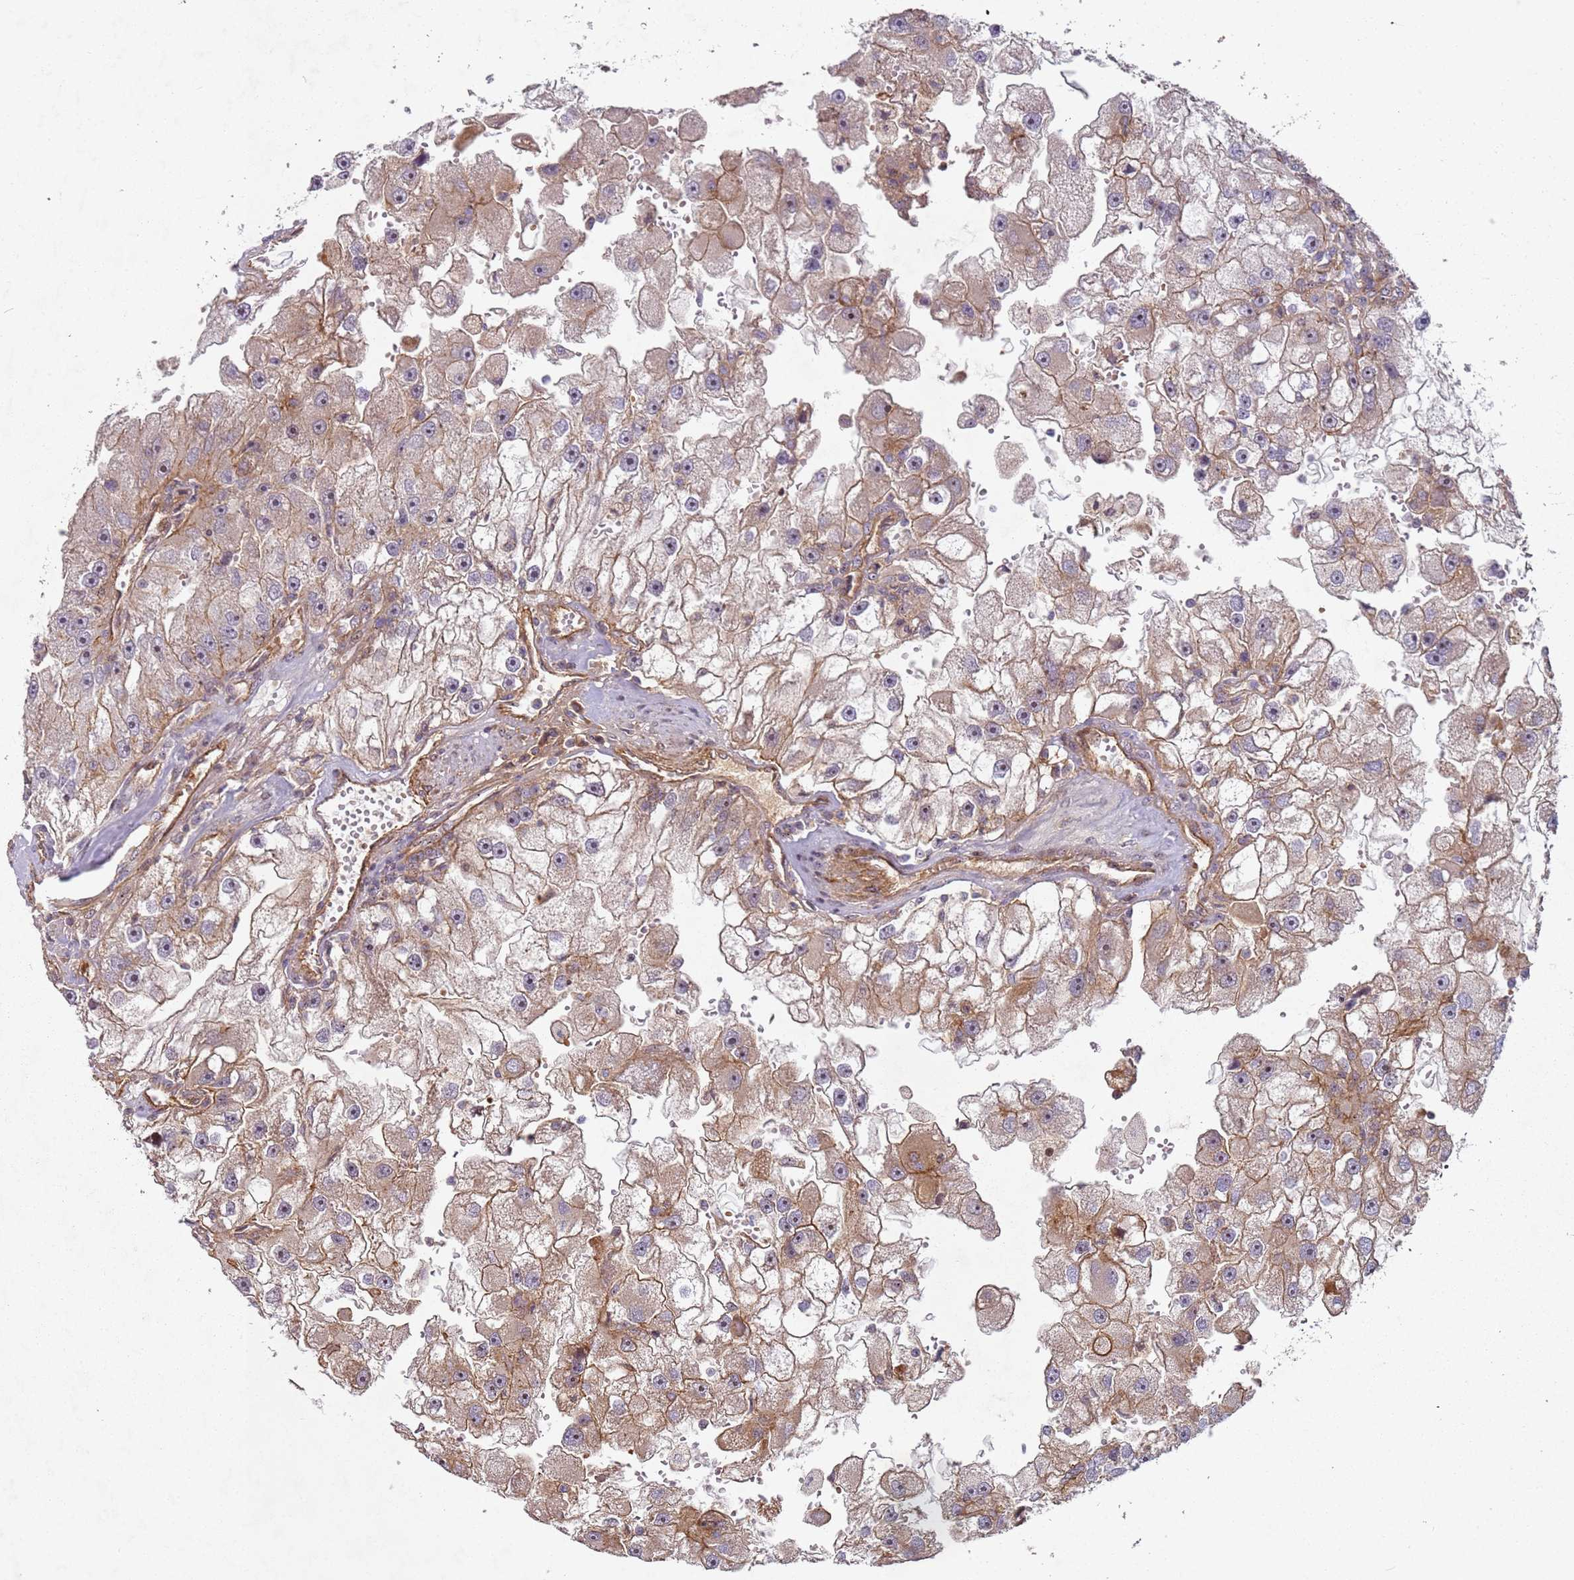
{"staining": {"intensity": "moderate", "quantity": ">75%", "location": "cytoplasmic/membranous"}, "tissue": "renal cancer", "cell_type": "Tumor cells", "image_type": "cancer", "snomed": [{"axis": "morphology", "description": "Adenocarcinoma, NOS"}, {"axis": "topography", "description": "Kidney"}], "caption": "IHC (DAB) staining of renal adenocarcinoma reveals moderate cytoplasmic/membranous protein staining in approximately >75% of tumor cells.", "gene": "C2CD4B", "patient": {"sex": "male", "age": 63}}